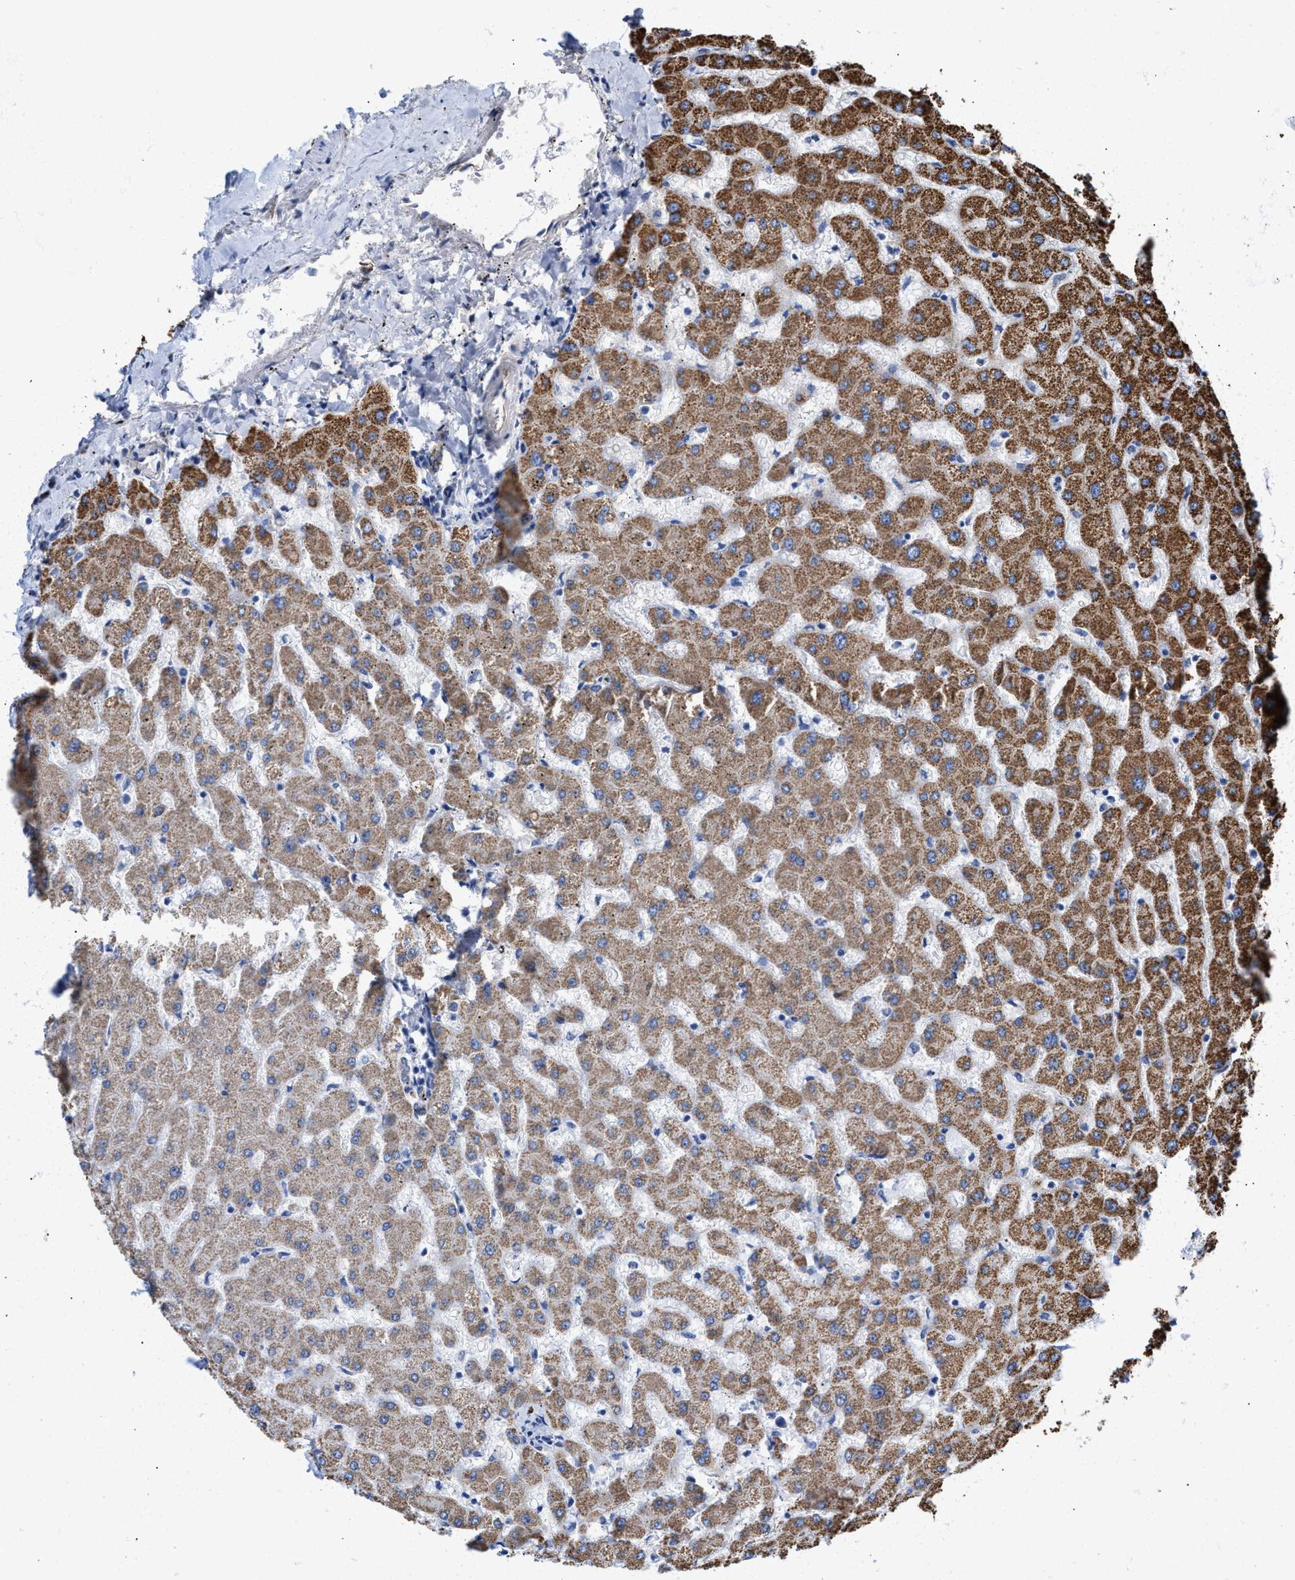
{"staining": {"intensity": "negative", "quantity": "none", "location": "none"}, "tissue": "liver", "cell_type": "Cholangiocytes", "image_type": "normal", "snomed": [{"axis": "morphology", "description": "Normal tissue, NOS"}, {"axis": "topography", "description": "Liver"}], "caption": "Immunohistochemistry micrograph of benign human liver stained for a protein (brown), which demonstrates no staining in cholangiocytes. (DAB immunohistochemistry (IHC) with hematoxylin counter stain).", "gene": "JAG1", "patient": {"sex": "female", "age": 63}}